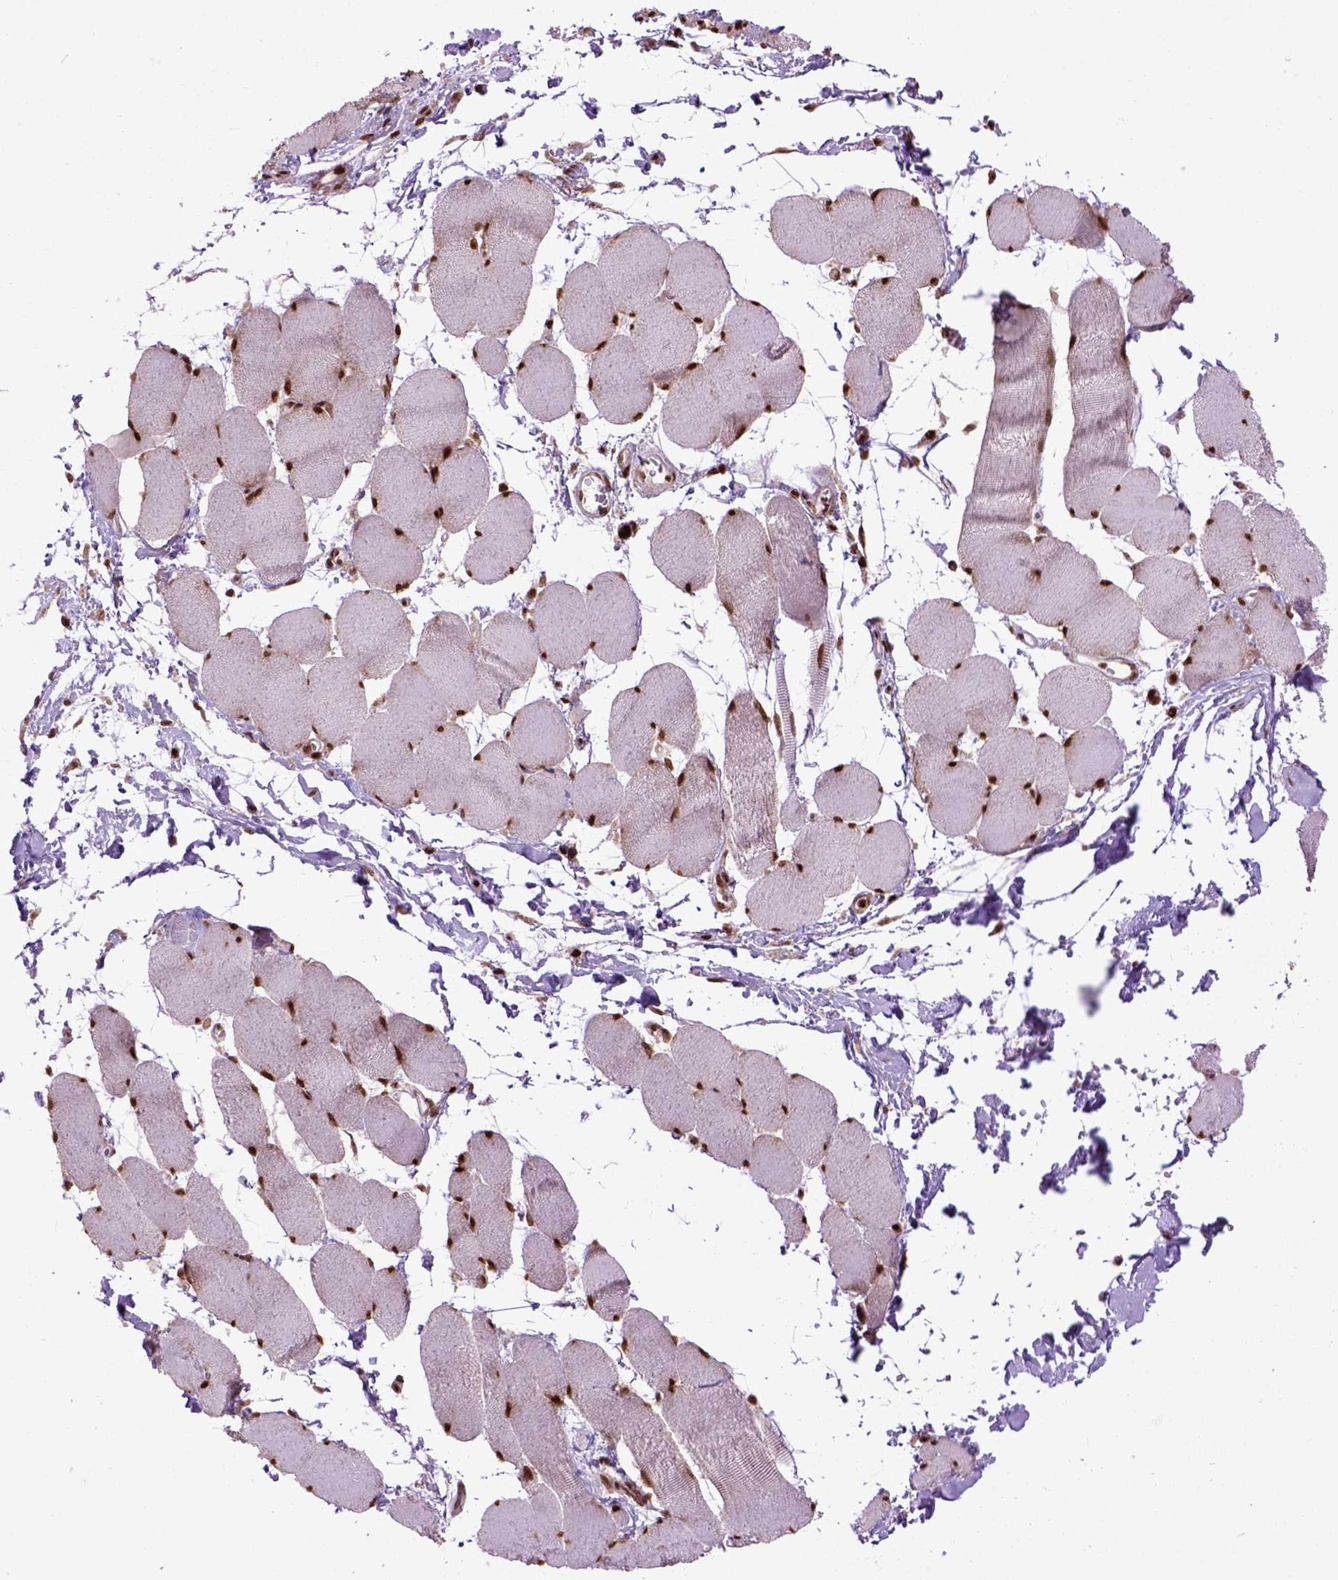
{"staining": {"intensity": "strong", "quantity": ">75%", "location": "nuclear"}, "tissue": "skeletal muscle", "cell_type": "Myocytes", "image_type": "normal", "snomed": [{"axis": "morphology", "description": "Normal tissue, NOS"}, {"axis": "topography", "description": "Skeletal muscle"}], "caption": "IHC image of benign skeletal muscle stained for a protein (brown), which displays high levels of strong nuclear expression in approximately >75% of myocytes.", "gene": "CELF1", "patient": {"sex": "female", "age": 75}}